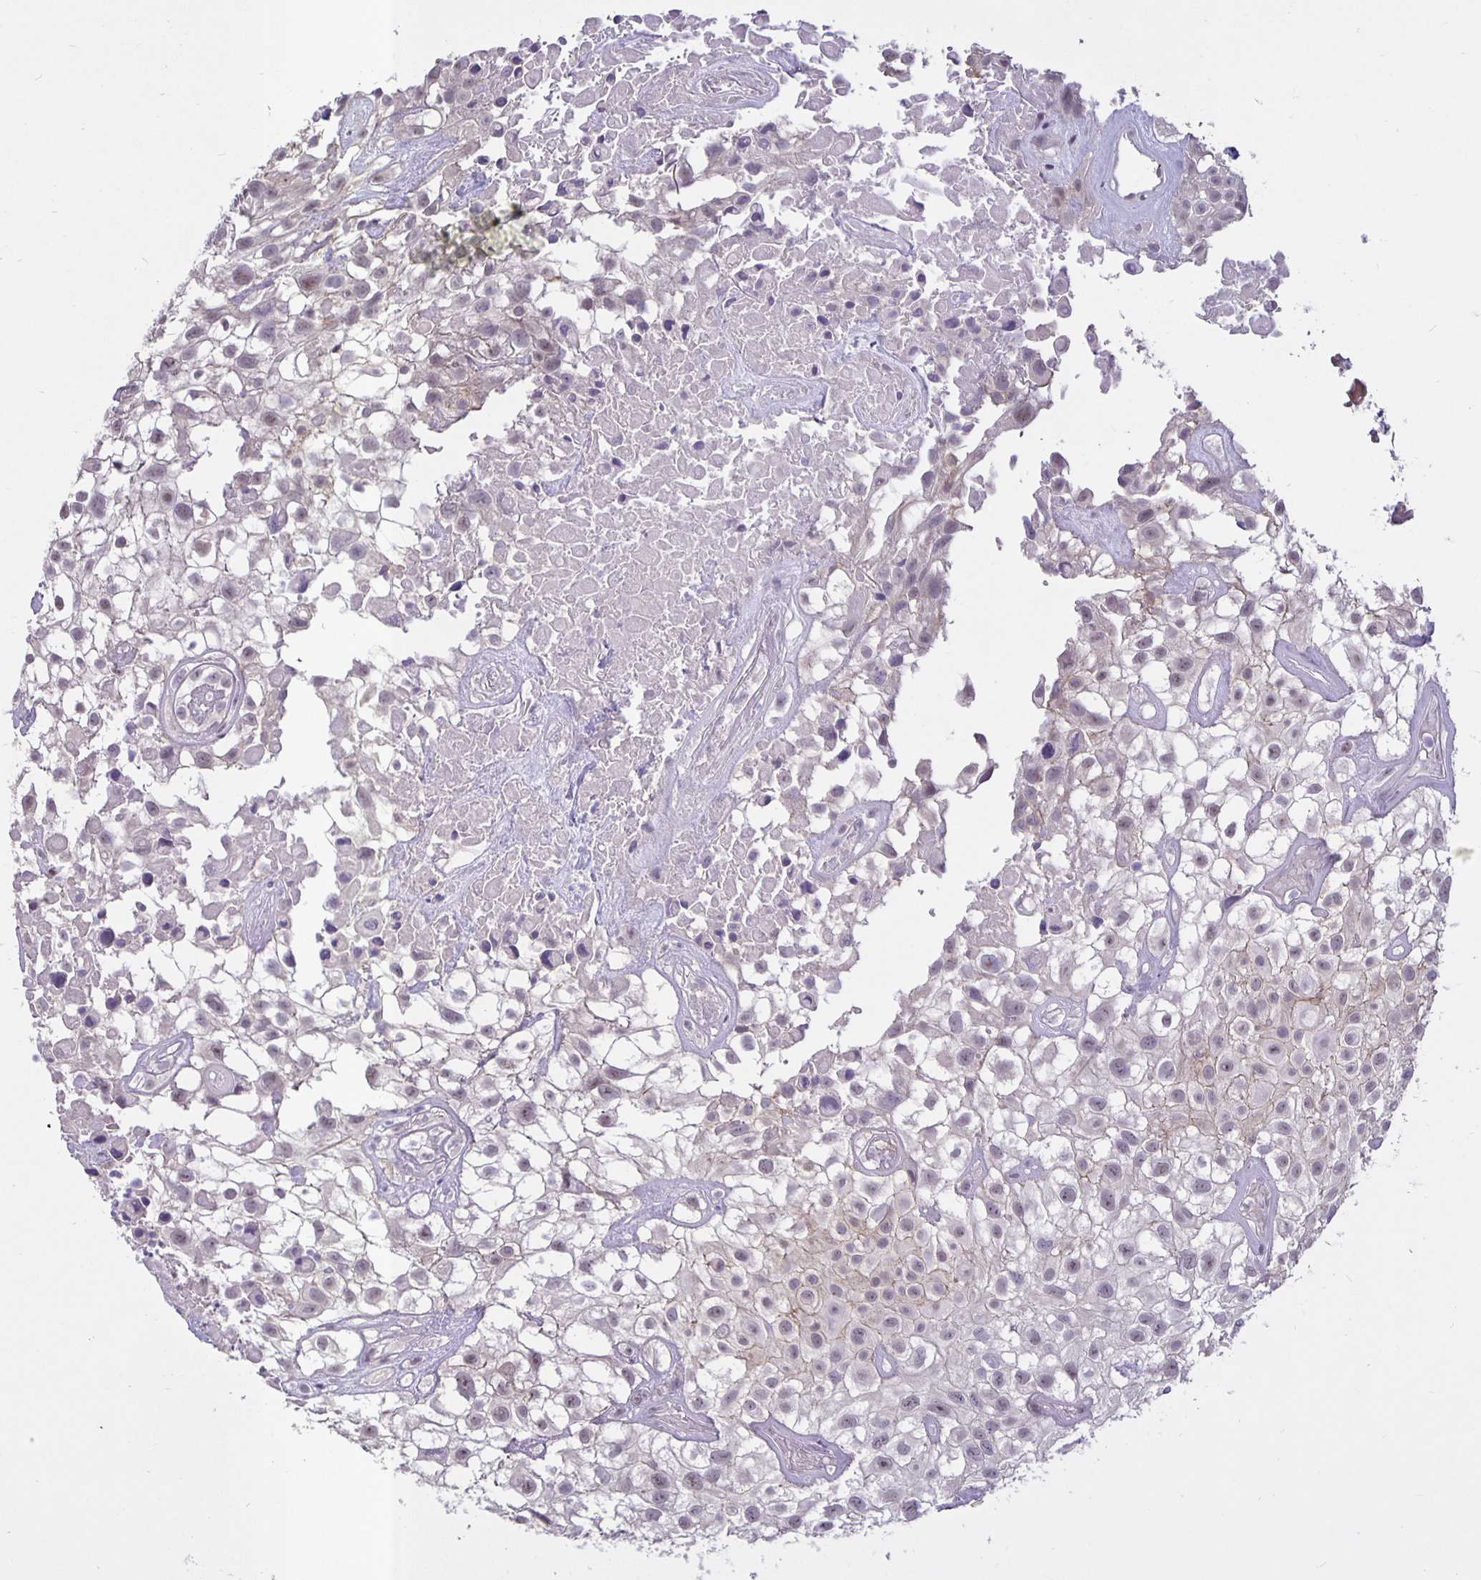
{"staining": {"intensity": "negative", "quantity": "none", "location": "none"}, "tissue": "urothelial cancer", "cell_type": "Tumor cells", "image_type": "cancer", "snomed": [{"axis": "morphology", "description": "Urothelial carcinoma, High grade"}, {"axis": "topography", "description": "Urinary bladder"}], "caption": "A micrograph of human high-grade urothelial carcinoma is negative for staining in tumor cells. (DAB (3,3'-diaminobenzidine) immunohistochemistry (IHC) visualized using brightfield microscopy, high magnification).", "gene": "ARVCF", "patient": {"sex": "male", "age": 56}}